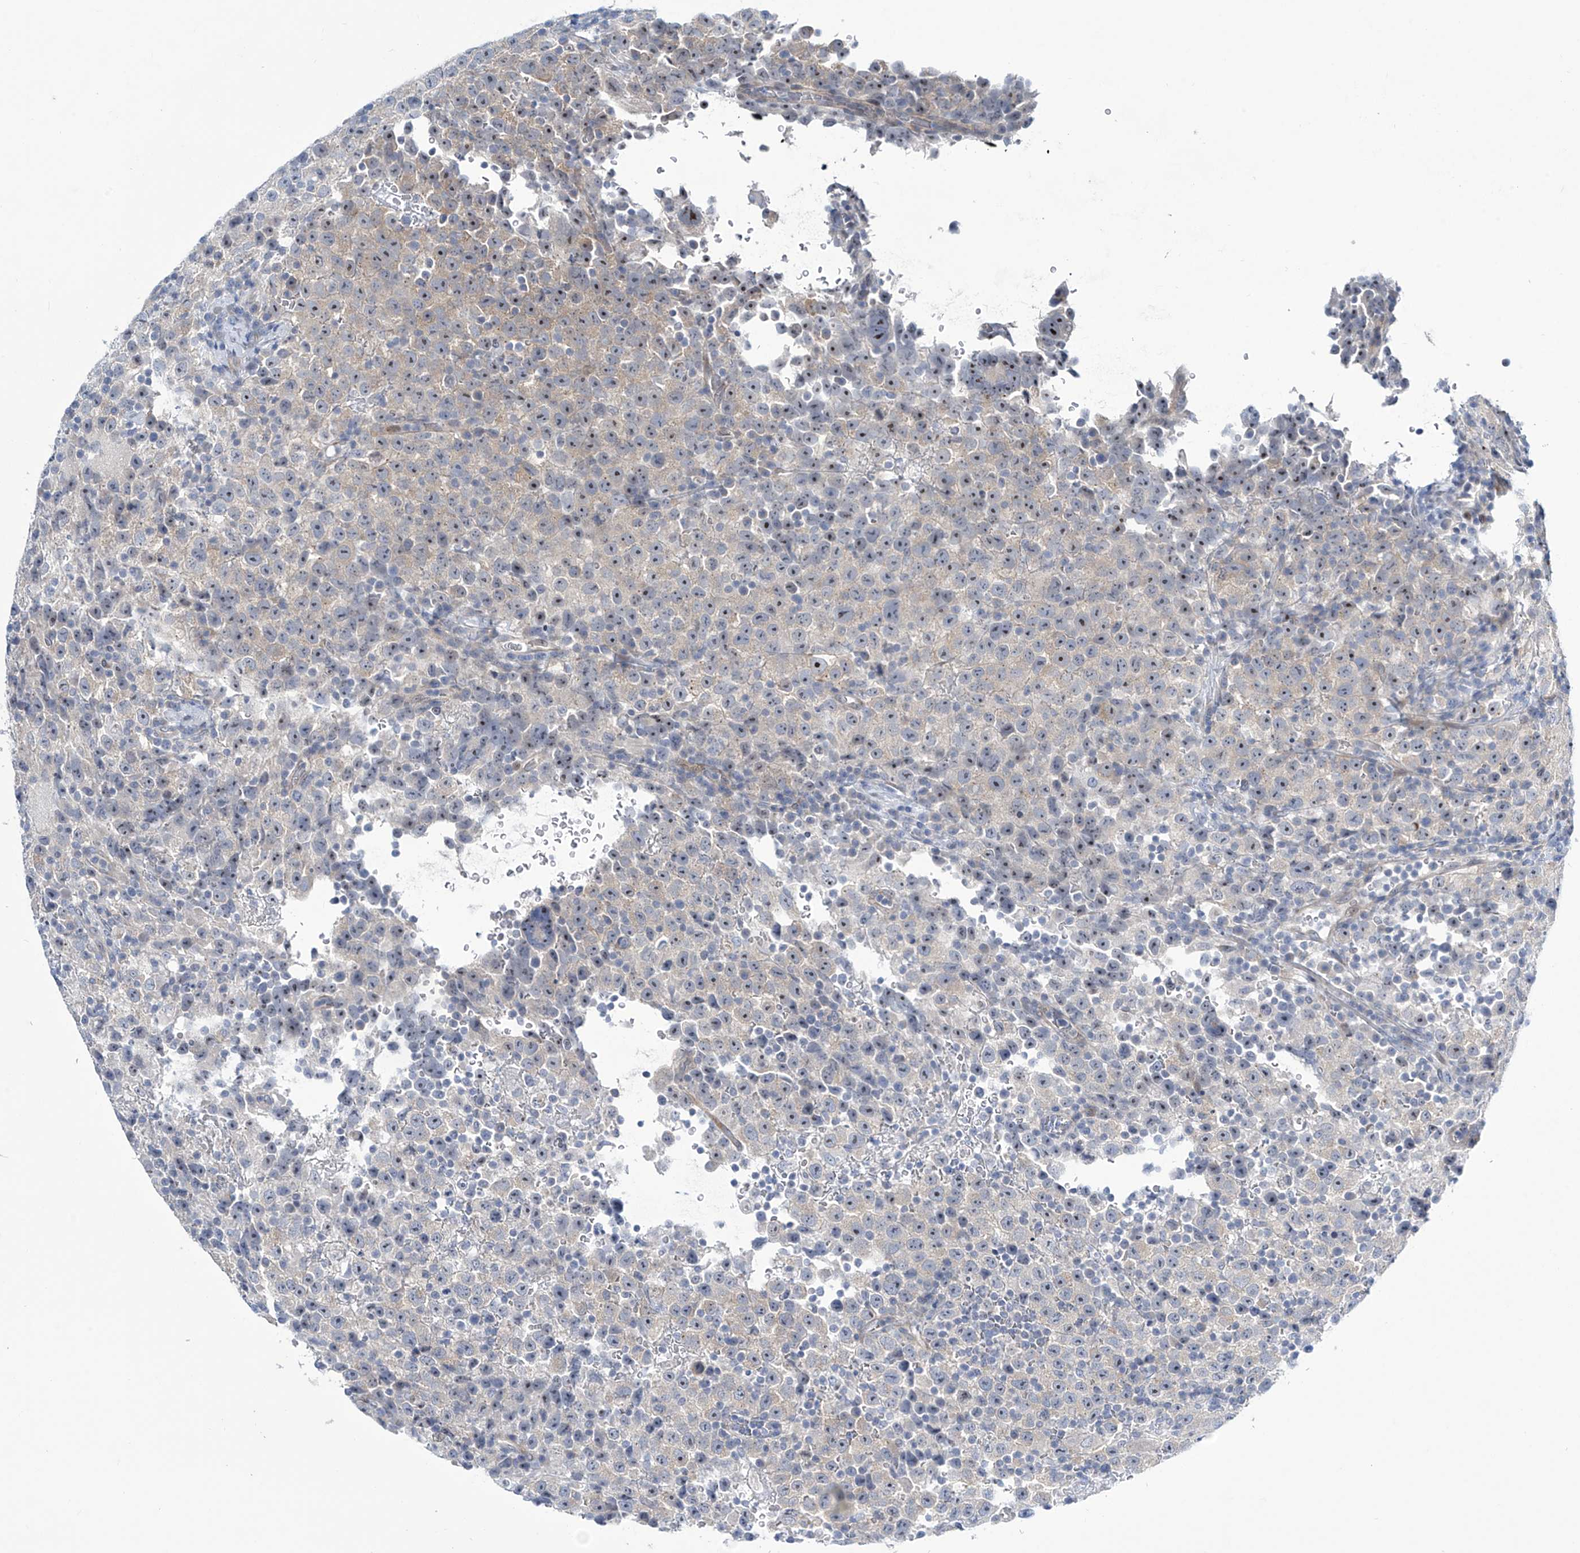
{"staining": {"intensity": "moderate", "quantity": "<25%", "location": "nuclear"}, "tissue": "testis cancer", "cell_type": "Tumor cells", "image_type": "cancer", "snomed": [{"axis": "morphology", "description": "Seminoma, NOS"}, {"axis": "topography", "description": "Testis"}], "caption": "This photomicrograph exhibits immunohistochemistry (IHC) staining of testis seminoma, with low moderate nuclear staining in about <25% of tumor cells.", "gene": "TRIM60", "patient": {"sex": "male", "age": 22}}